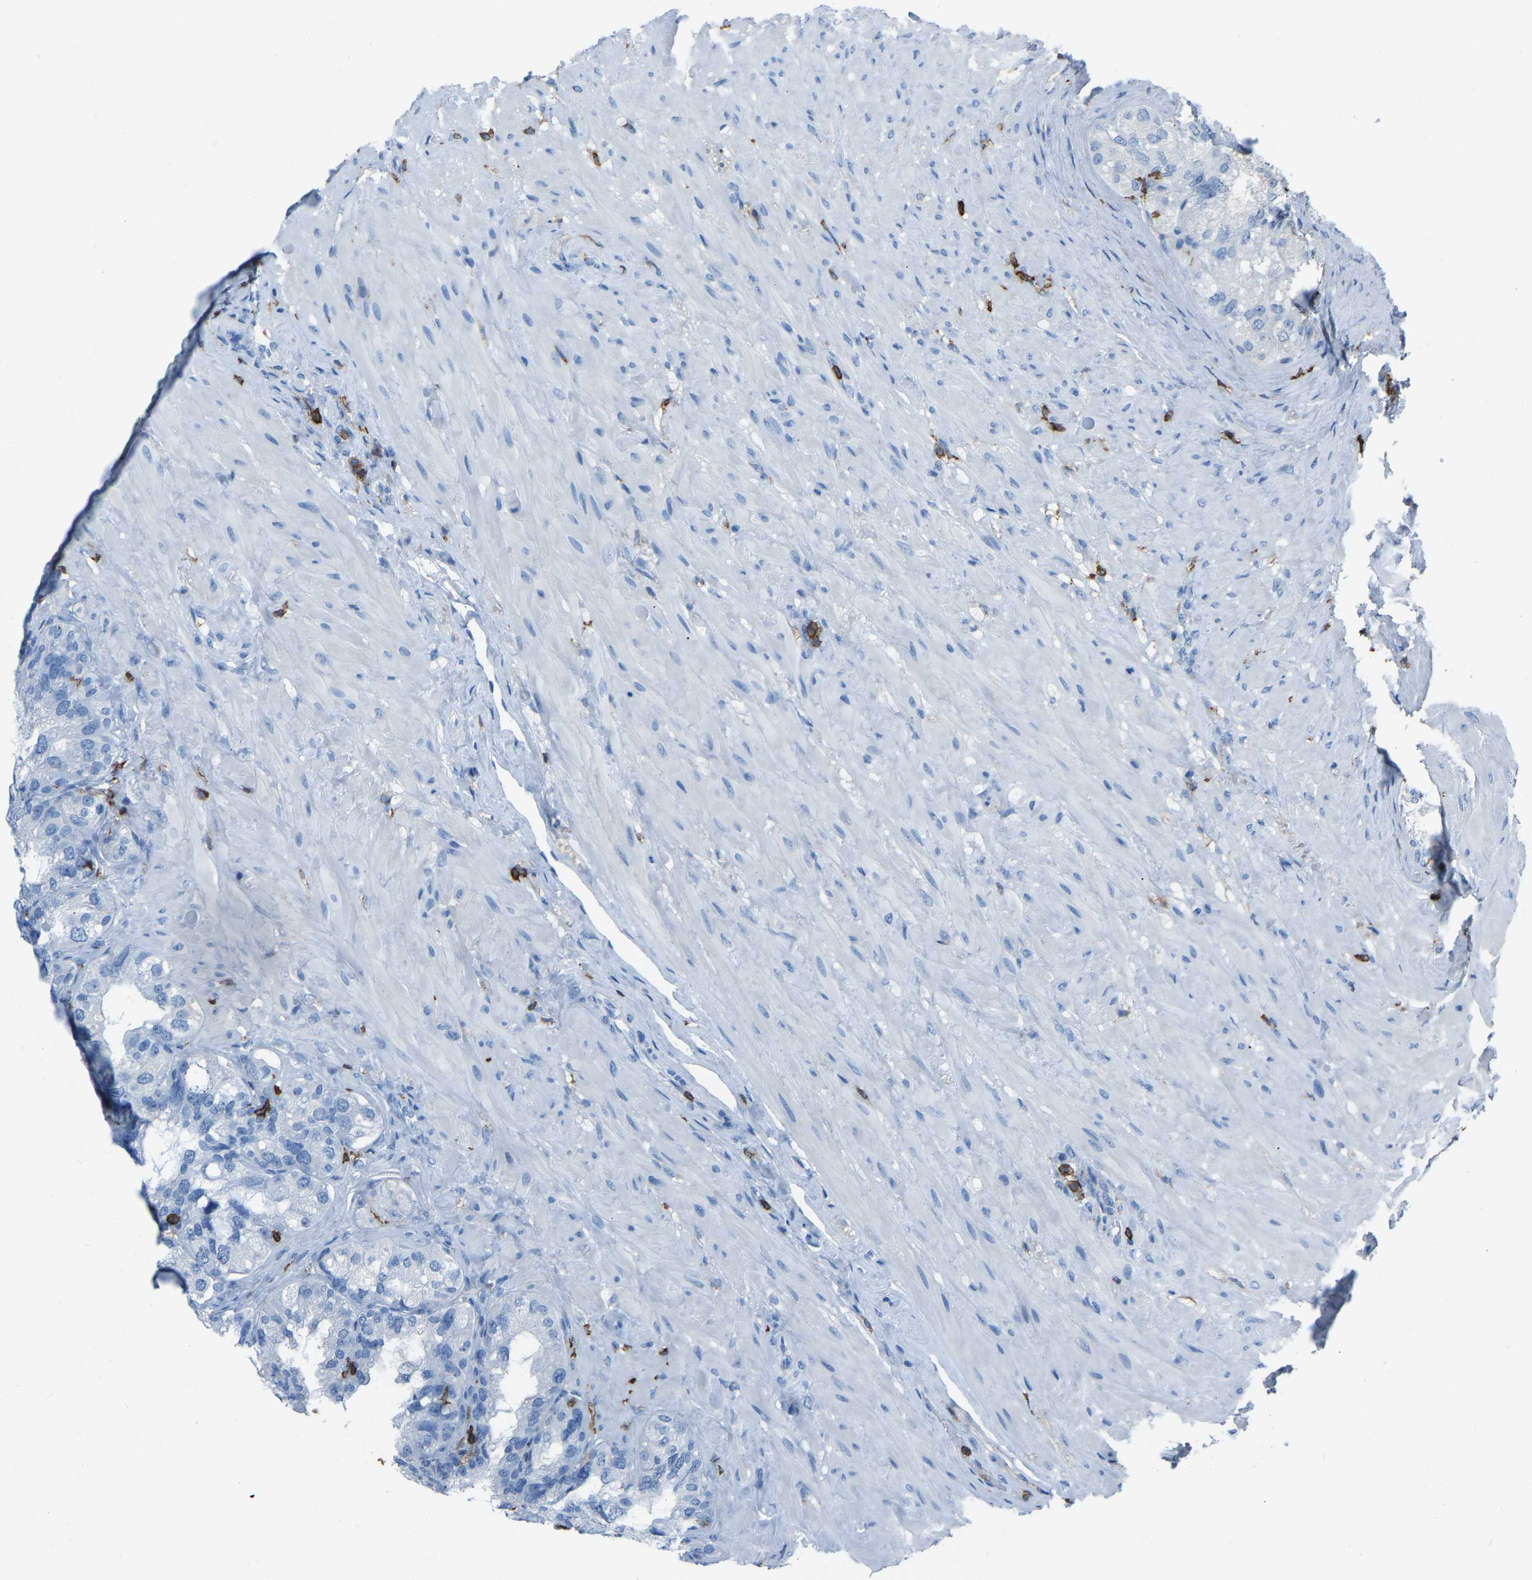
{"staining": {"intensity": "negative", "quantity": "none", "location": "none"}, "tissue": "seminal vesicle", "cell_type": "Glandular cells", "image_type": "normal", "snomed": [{"axis": "morphology", "description": "Normal tissue, NOS"}, {"axis": "topography", "description": "Seminal veicle"}], "caption": "Immunohistochemistry micrograph of benign seminal vesicle: seminal vesicle stained with DAB reveals no significant protein positivity in glandular cells.", "gene": "LSP1", "patient": {"sex": "male", "age": 68}}